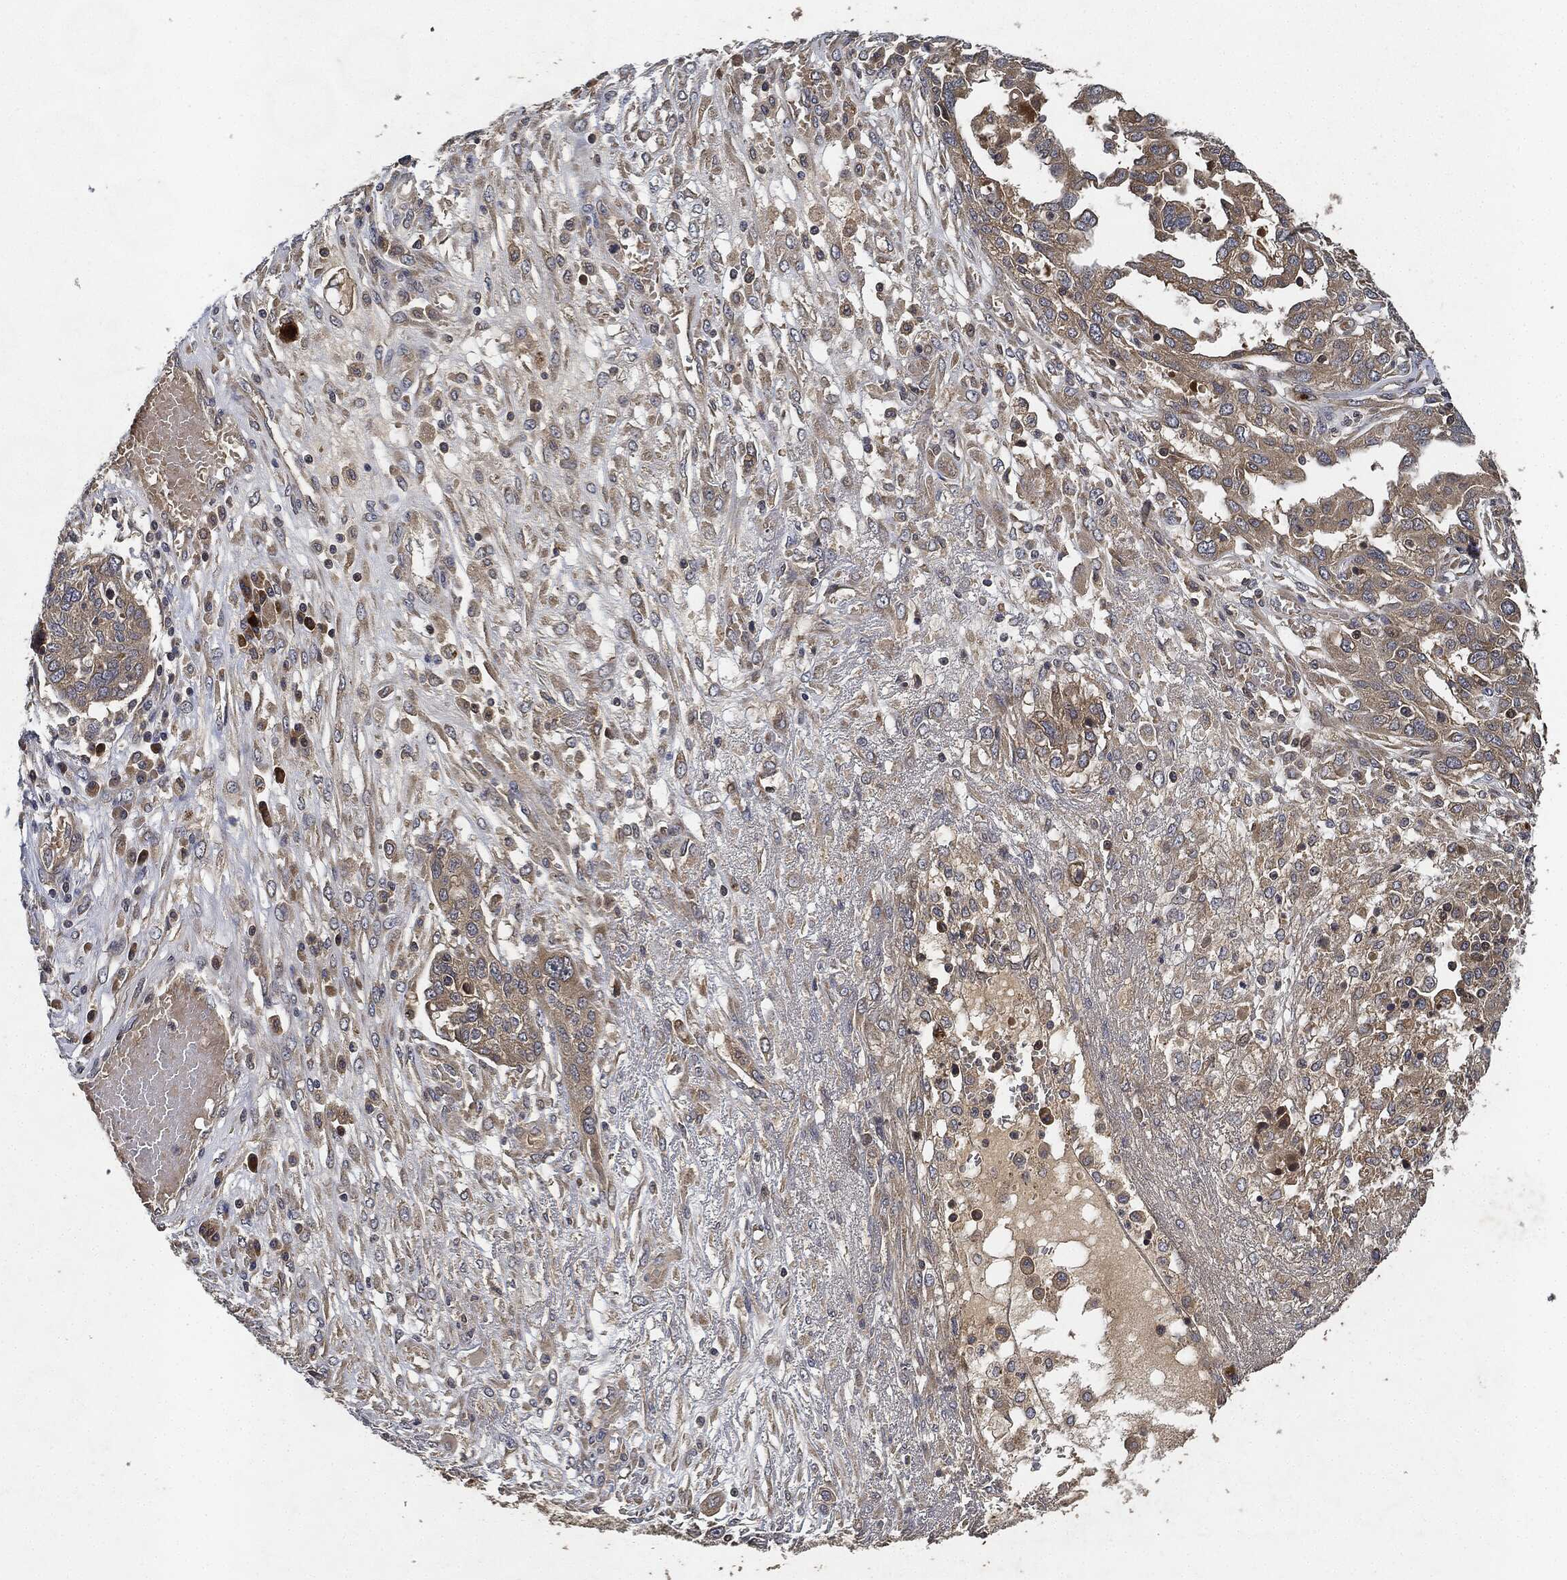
{"staining": {"intensity": "weak", "quantity": "<25%", "location": "cytoplasmic/membranous"}, "tissue": "ovarian cancer", "cell_type": "Tumor cells", "image_type": "cancer", "snomed": [{"axis": "morphology", "description": "Cystadenocarcinoma, serous, NOS"}, {"axis": "topography", "description": "Ovary"}], "caption": "Tumor cells show no significant protein expression in ovarian cancer (serous cystadenocarcinoma). (Brightfield microscopy of DAB (3,3'-diaminobenzidine) immunohistochemistry at high magnification).", "gene": "MLST8", "patient": {"sex": "female", "age": 67}}